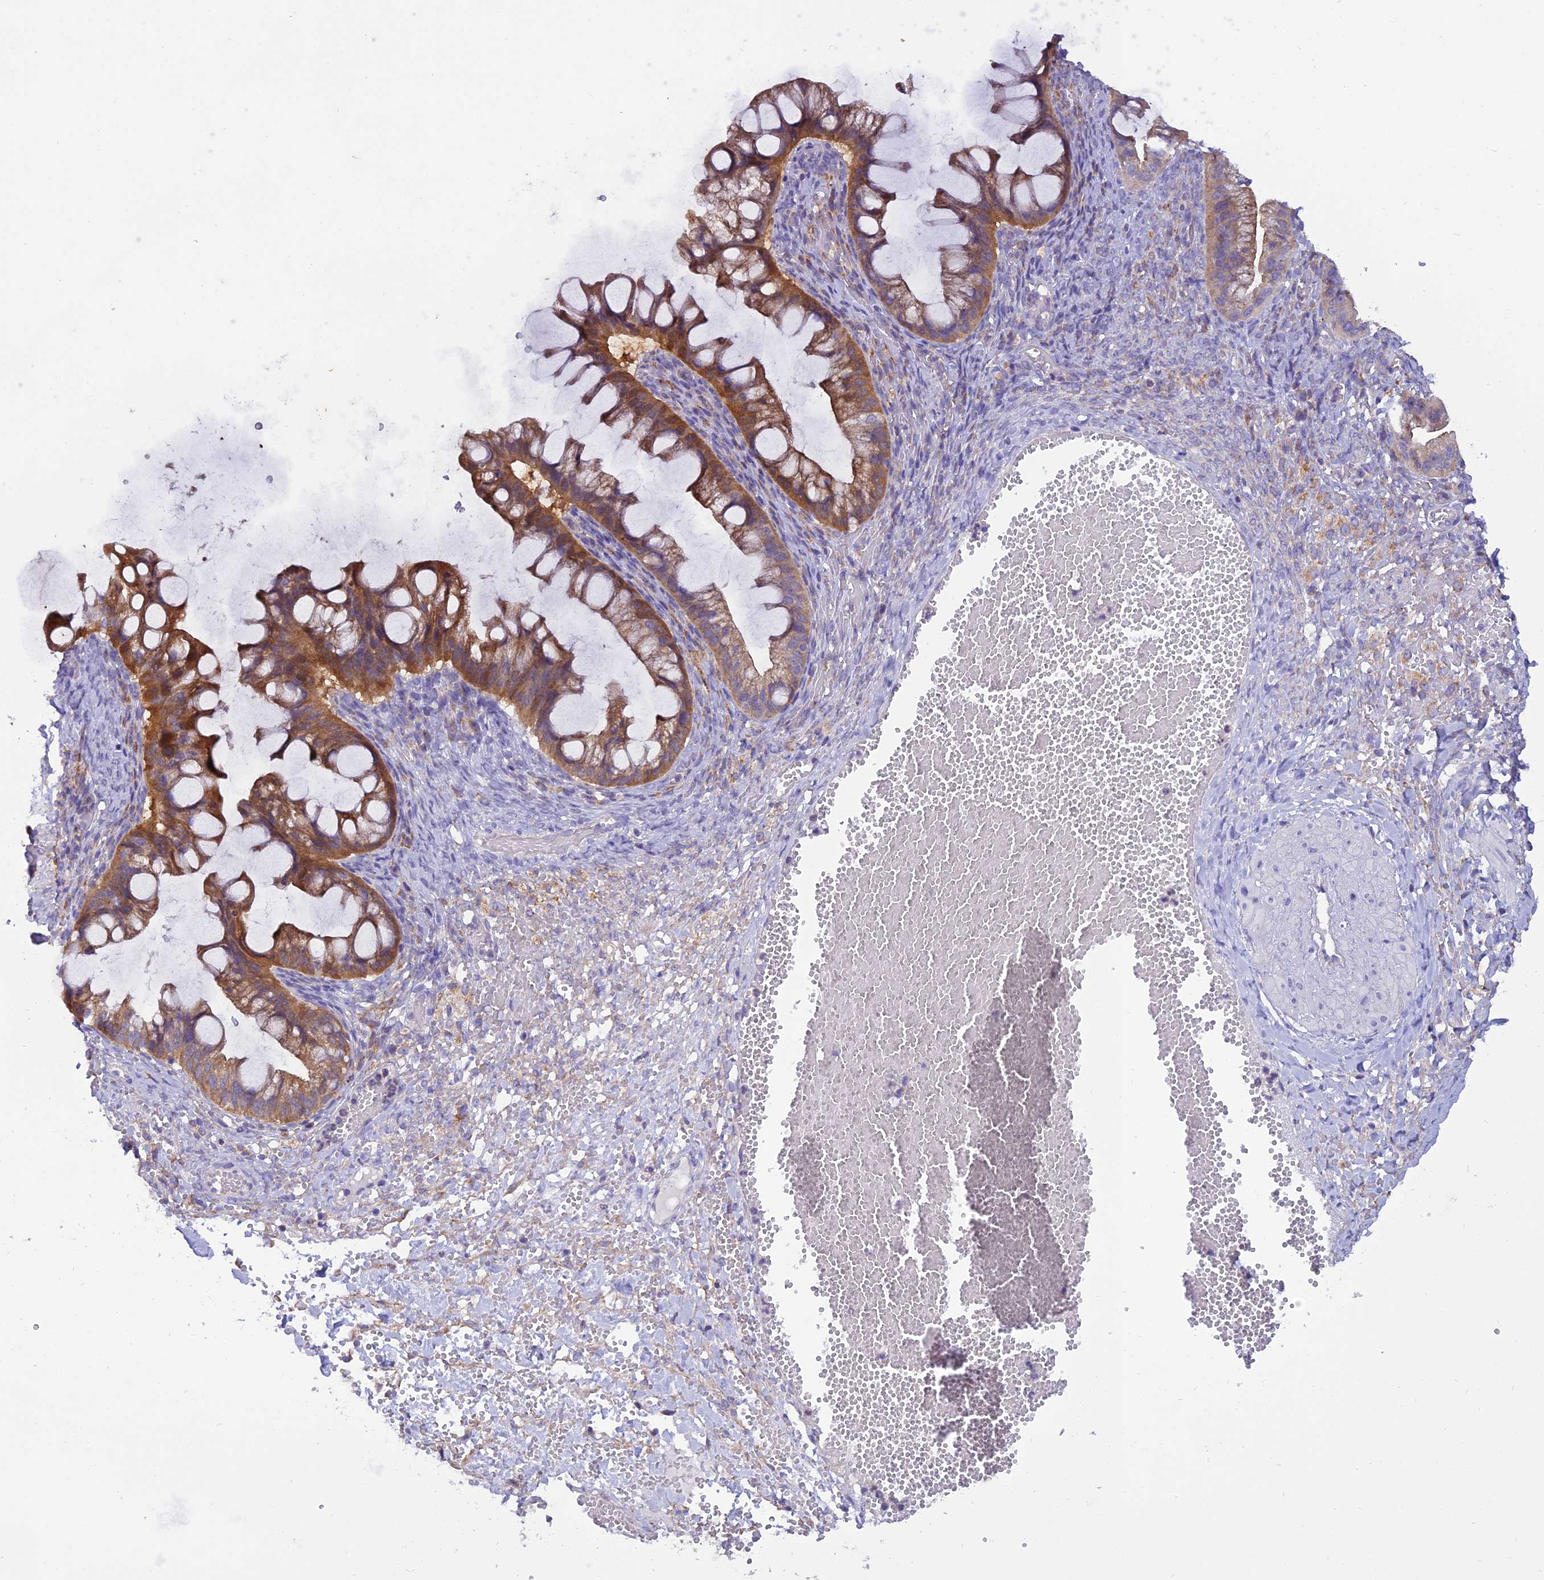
{"staining": {"intensity": "moderate", "quantity": ">75%", "location": "cytoplasmic/membranous"}, "tissue": "ovarian cancer", "cell_type": "Tumor cells", "image_type": "cancer", "snomed": [{"axis": "morphology", "description": "Cystadenocarcinoma, mucinous, NOS"}, {"axis": "topography", "description": "Ovary"}], "caption": "IHC staining of ovarian mucinous cystadenocarcinoma, which displays medium levels of moderate cytoplasmic/membranous positivity in approximately >75% of tumor cells indicating moderate cytoplasmic/membranous protein positivity. The staining was performed using DAB (3,3'-diaminobenzidine) (brown) for protein detection and nuclei were counterstained in hematoxylin (blue).", "gene": "GPD1", "patient": {"sex": "female", "age": 73}}